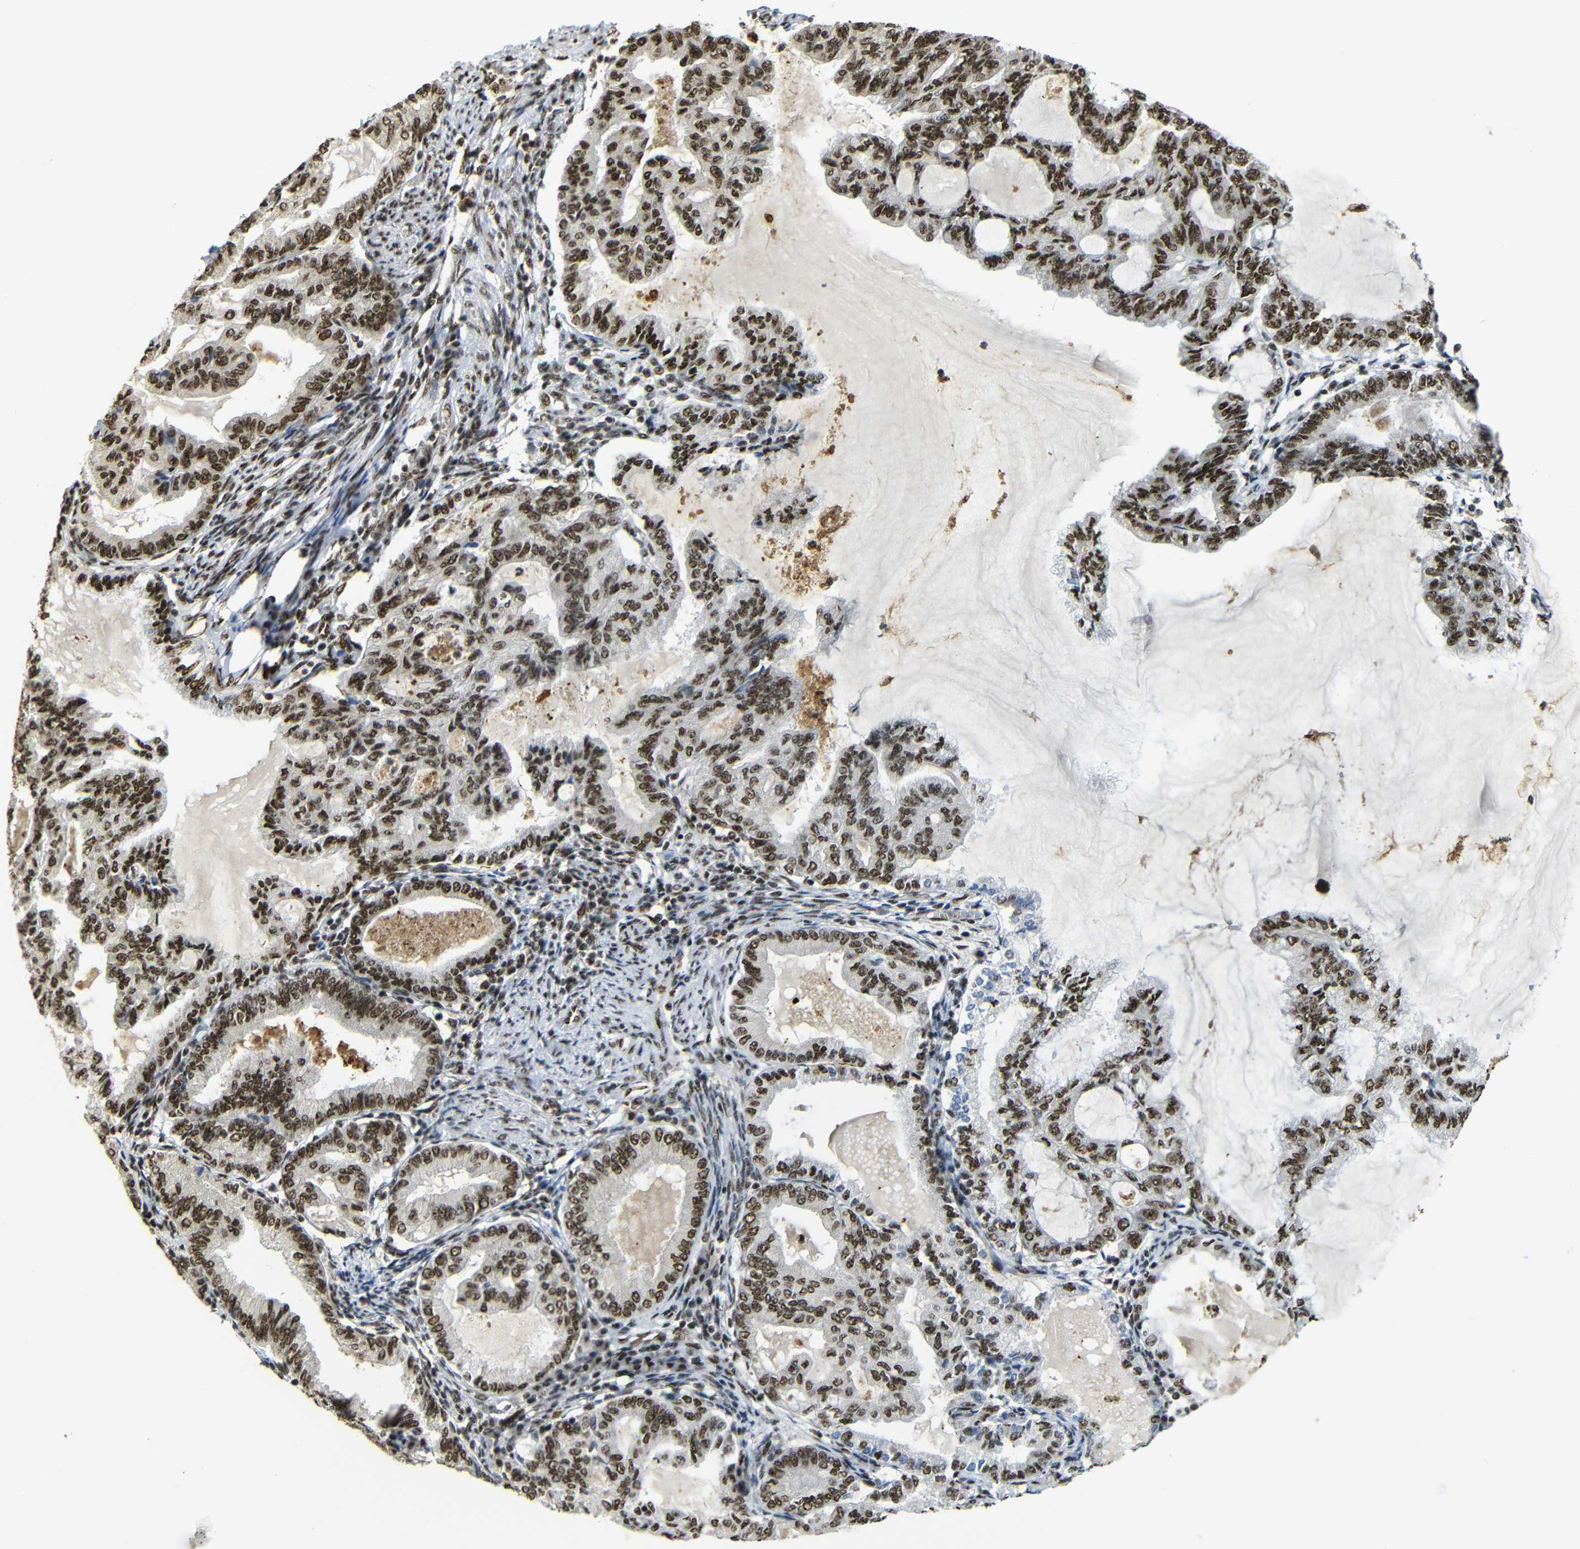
{"staining": {"intensity": "strong", "quantity": ">75%", "location": "nuclear"}, "tissue": "endometrial cancer", "cell_type": "Tumor cells", "image_type": "cancer", "snomed": [{"axis": "morphology", "description": "Adenocarcinoma, NOS"}, {"axis": "topography", "description": "Endometrium"}], "caption": "Immunohistochemistry (IHC) staining of endometrial cancer (adenocarcinoma), which reveals high levels of strong nuclear staining in about >75% of tumor cells indicating strong nuclear protein positivity. The staining was performed using DAB (brown) for protein detection and nuclei were counterstained in hematoxylin (blue).", "gene": "TCF7L2", "patient": {"sex": "female", "age": 86}}